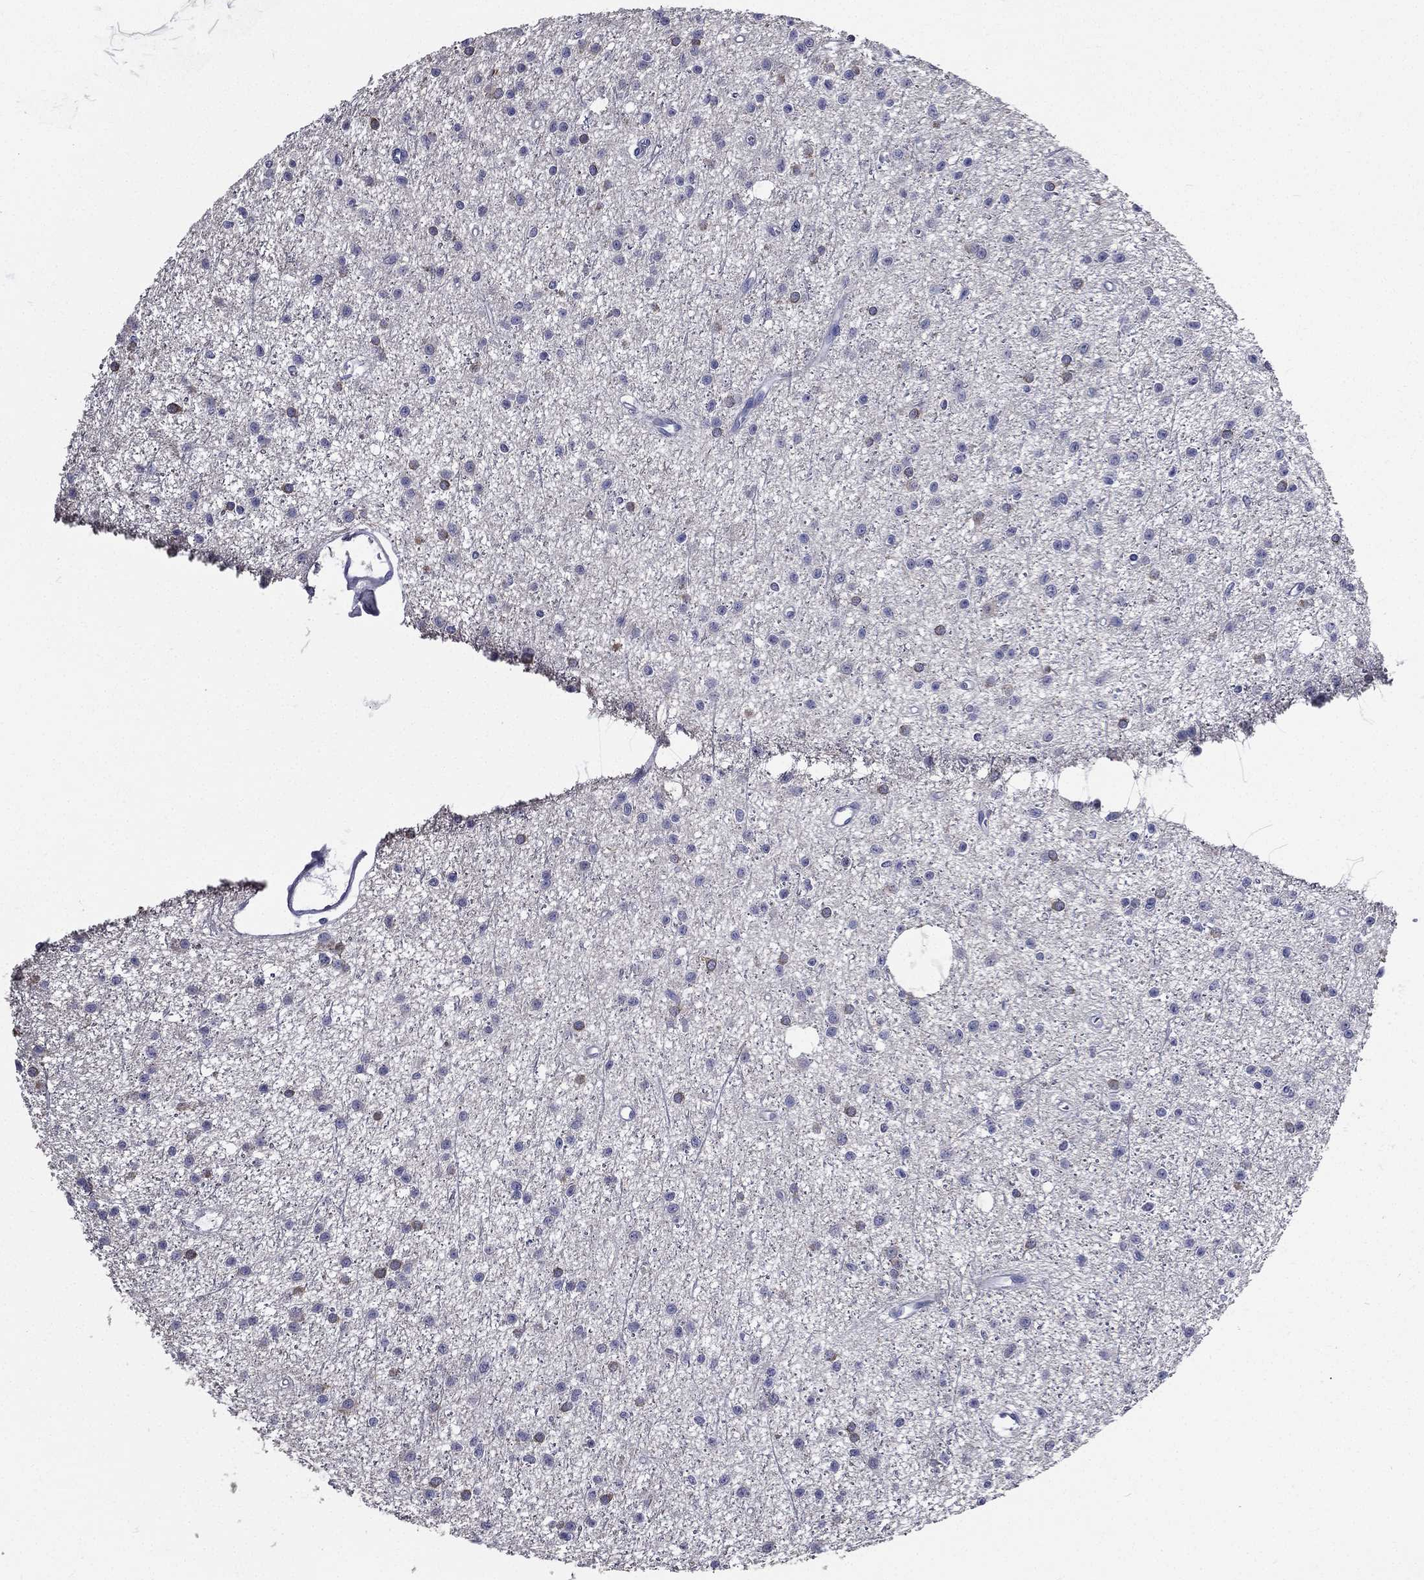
{"staining": {"intensity": "negative", "quantity": "none", "location": "none"}, "tissue": "glioma", "cell_type": "Tumor cells", "image_type": "cancer", "snomed": [{"axis": "morphology", "description": "Glioma, malignant, Low grade"}, {"axis": "topography", "description": "Brain"}], "caption": "Immunohistochemical staining of human malignant low-grade glioma shows no significant positivity in tumor cells.", "gene": "DPYS", "patient": {"sex": "male", "age": 27}}